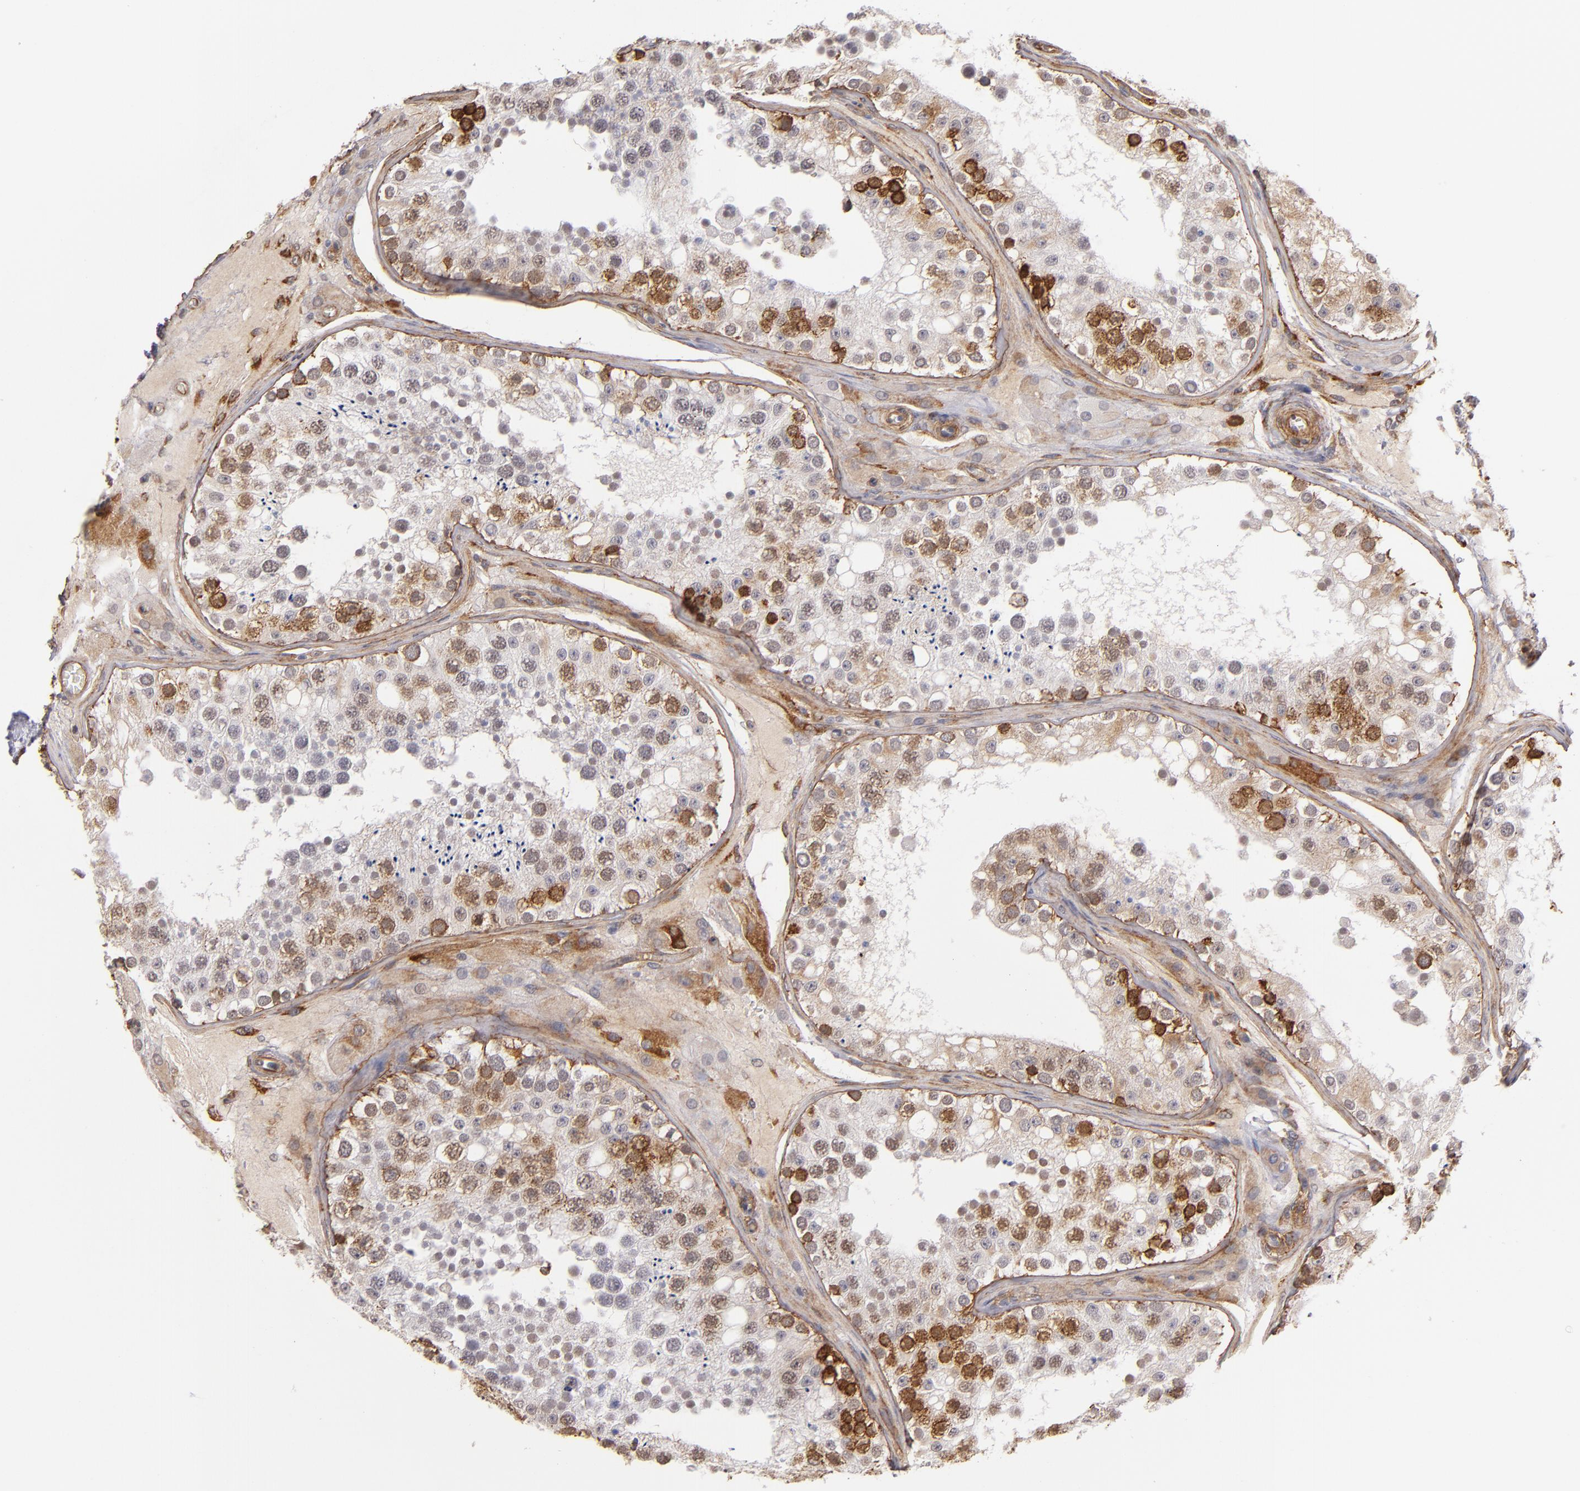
{"staining": {"intensity": "weak", "quantity": "<25%", "location": "cytoplasmic/membranous,nuclear"}, "tissue": "testis", "cell_type": "Cells in seminiferous ducts", "image_type": "normal", "snomed": [{"axis": "morphology", "description": "Normal tissue, NOS"}, {"axis": "topography", "description": "Testis"}], "caption": "DAB (3,3'-diaminobenzidine) immunohistochemical staining of unremarkable testis demonstrates no significant staining in cells in seminiferous ducts. Brightfield microscopy of IHC stained with DAB (3,3'-diaminobenzidine) (brown) and hematoxylin (blue), captured at high magnification.", "gene": "LAMC1", "patient": {"sex": "male", "age": 26}}